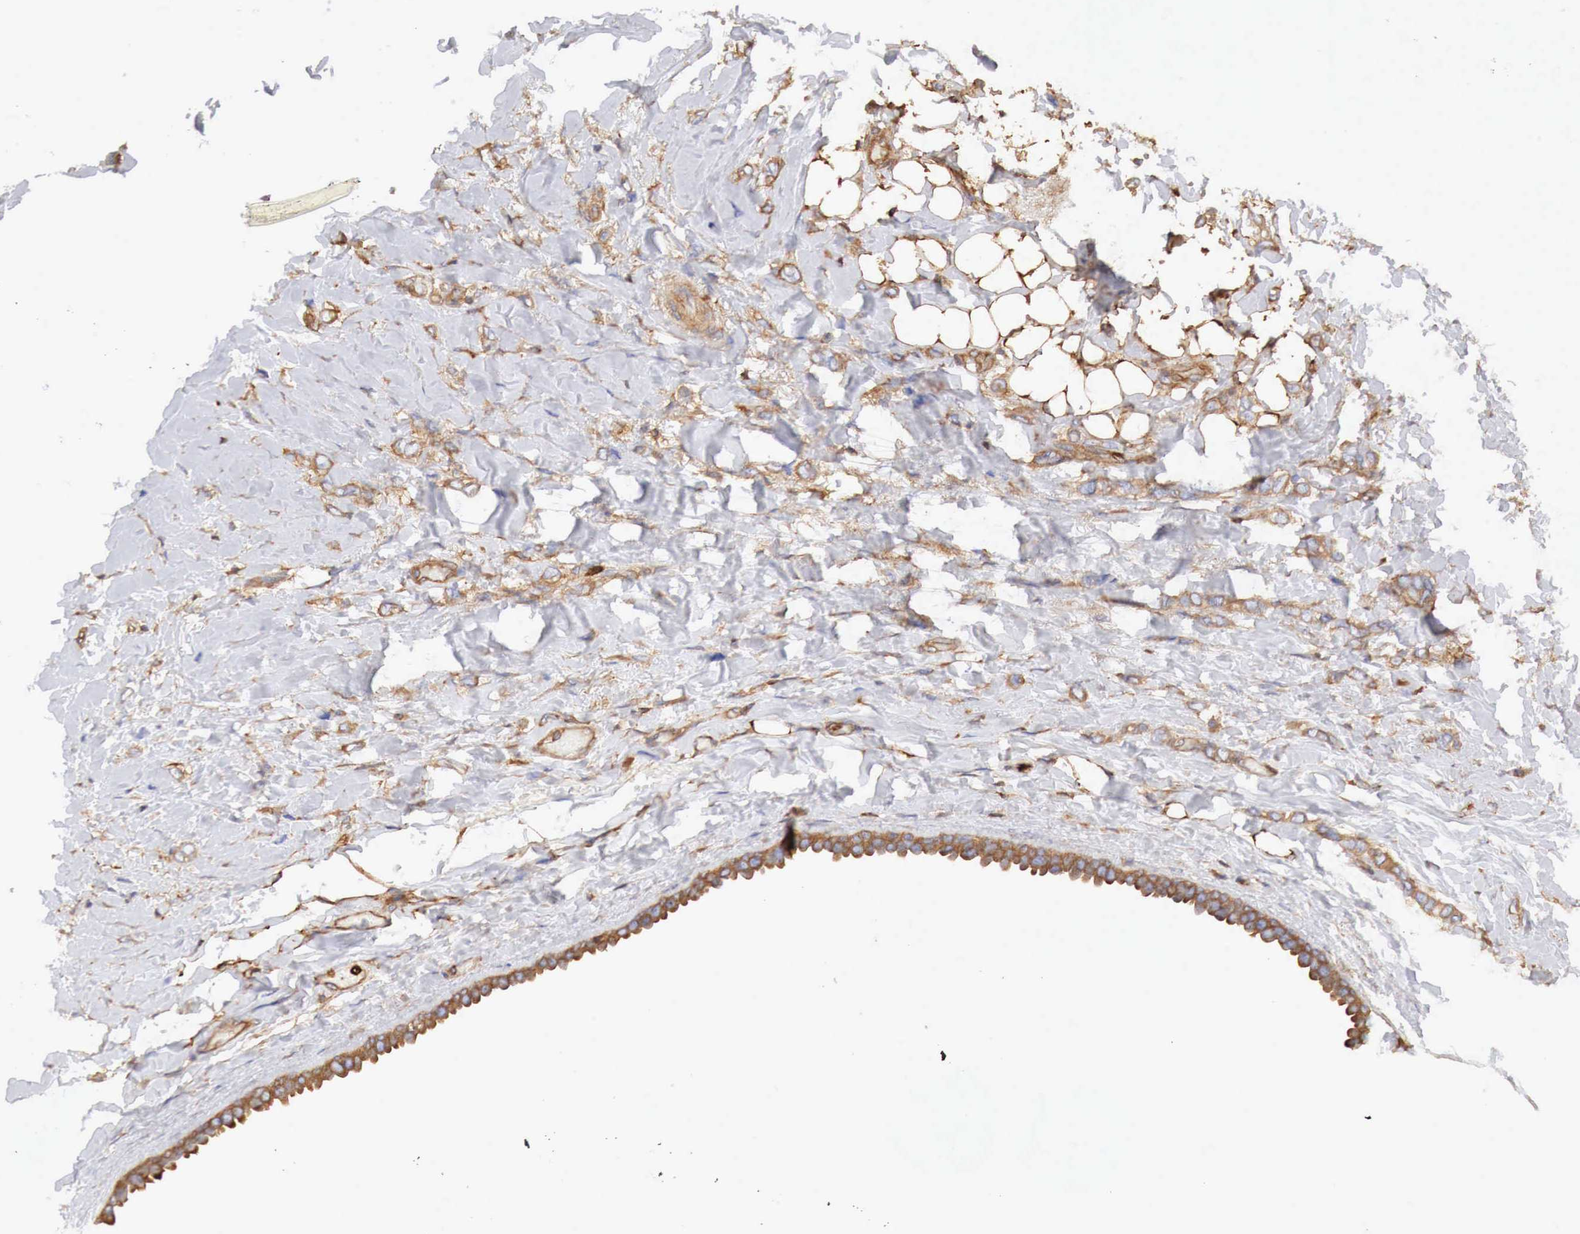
{"staining": {"intensity": "strong", "quantity": "25%-75%", "location": "cytoplasmic/membranous"}, "tissue": "breast cancer", "cell_type": "Tumor cells", "image_type": "cancer", "snomed": [{"axis": "morphology", "description": "Duct carcinoma"}, {"axis": "topography", "description": "Breast"}], "caption": "Strong cytoplasmic/membranous protein positivity is present in about 25%-75% of tumor cells in breast invasive ductal carcinoma. (Brightfield microscopy of DAB IHC at high magnification).", "gene": "G6PD", "patient": {"sex": "female", "age": 72}}